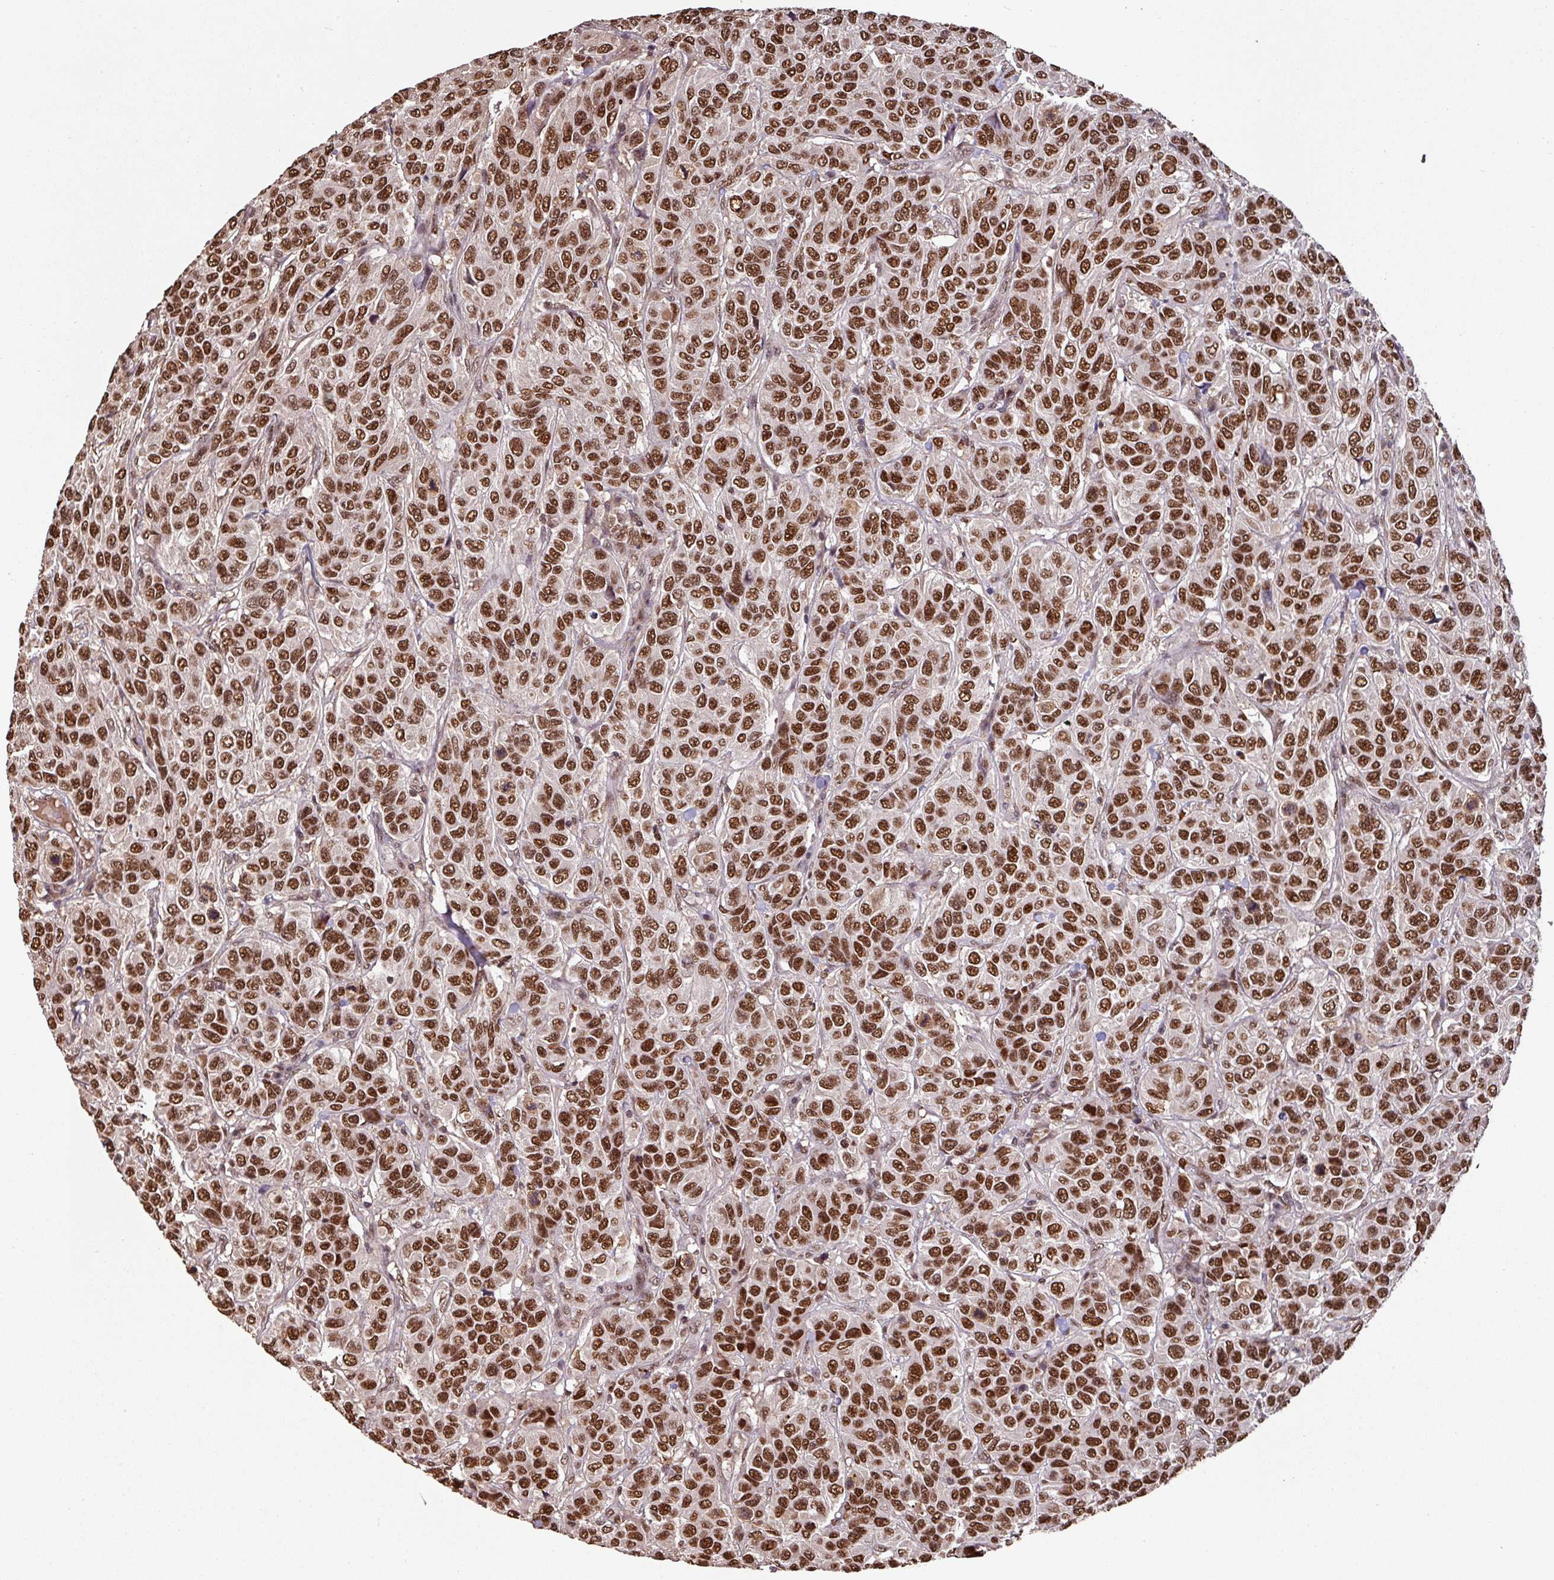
{"staining": {"intensity": "strong", "quantity": ">75%", "location": "nuclear"}, "tissue": "breast cancer", "cell_type": "Tumor cells", "image_type": "cancer", "snomed": [{"axis": "morphology", "description": "Duct carcinoma"}, {"axis": "topography", "description": "Breast"}], "caption": "Breast cancer (invasive ductal carcinoma) stained with DAB (3,3'-diaminobenzidine) immunohistochemistry (IHC) exhibits high levels of strong nuclear staining in approximately >75% of tumor cells.", "gene": "POLD1", "patient": {"sex": "female", "age": 55}}